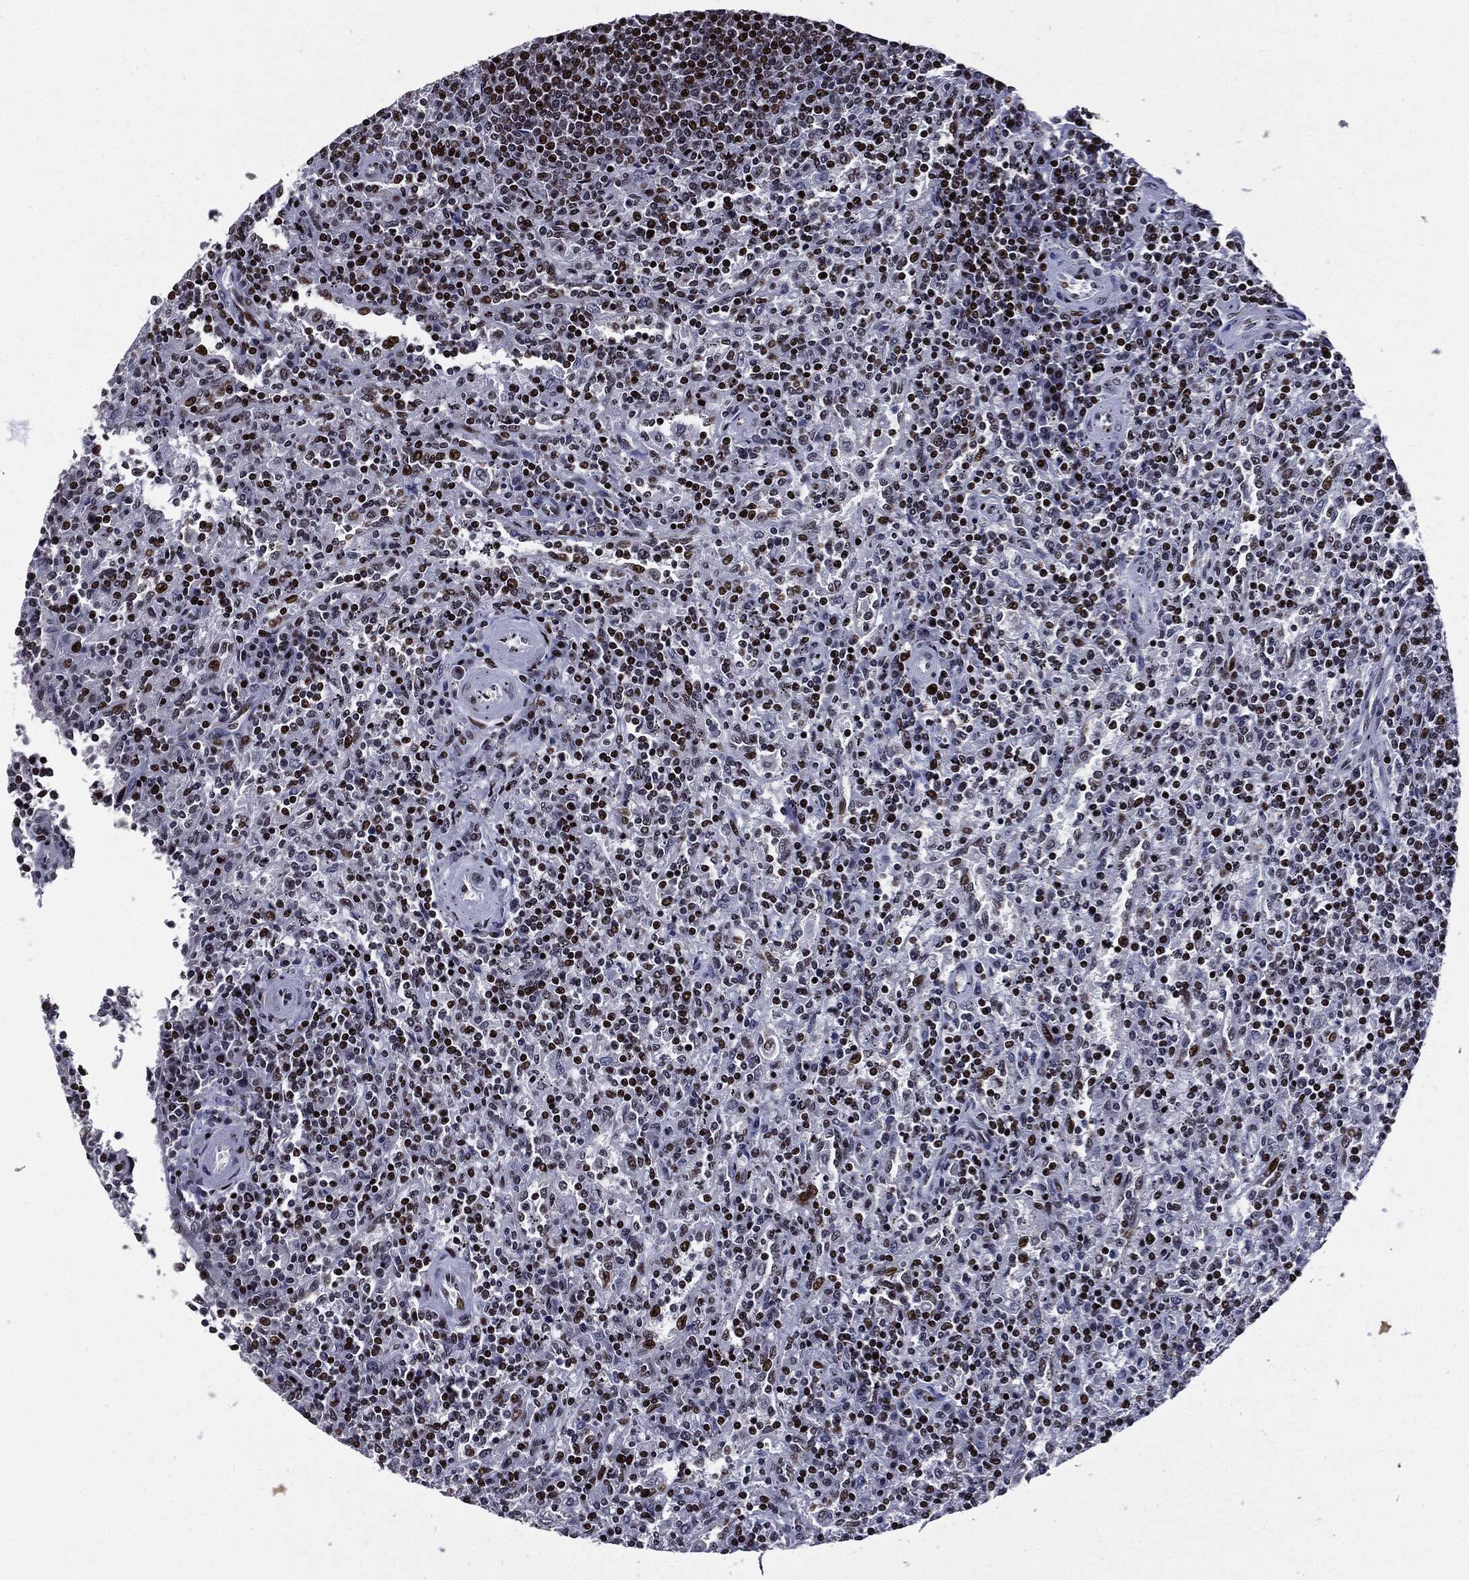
{"staining": {"intensity": "strong", "quantity": "<25%", "location": "nuclear"}, "tissue": "lymphoma", "cell_type": "Tumor cells", "image_type": "cancer", "snomed": [{"axis": "morphology", "description": "Malignant lymphoma, non-Hodgkin's type, Low grade"}, {"axis": "topography", "description": "Spleen"}], "caption": "Protein expression analysis of lymphoma exhibits strong nuclear positivity in approximately <25% of tumor cells. The protein is shown in brown color, while the nuclei are stained blue.", "gene": "ZFP91", "patient": {"sex": "male", "age": 62}}